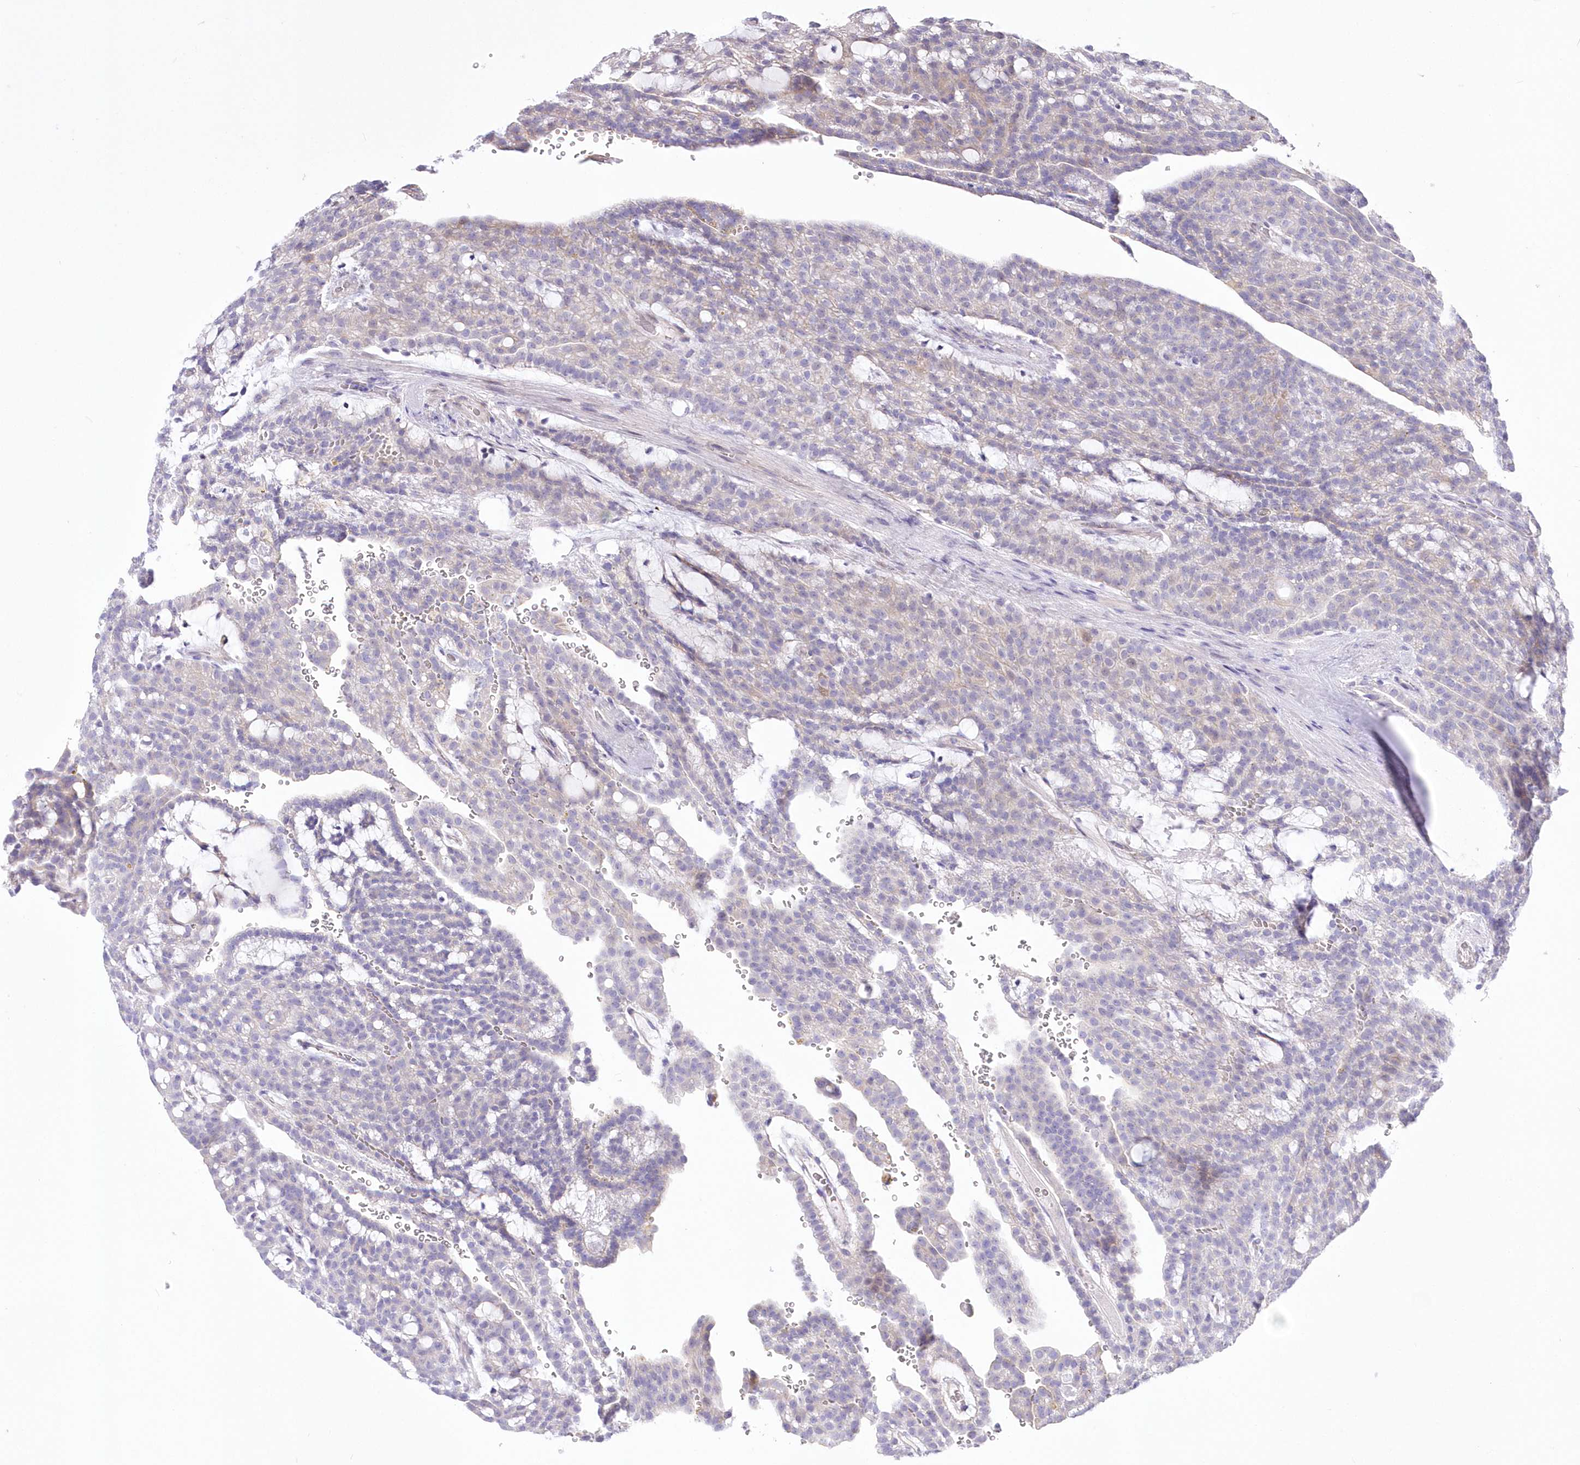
{"staining": {"intensity": "negative", "quantity": "none", "location": "none"}, "tissue": "renal cancer", "cell_type": "Tumor cells", "image_type": "cancer", "snomed": [{"axis": "morphology", "description": "Adenocarcinoma, NOS"}, {"axis": "topography", "description": "Kidney"}], "caption": "IHC image of renal adenocarcinoma stained for a protein (brown), which displays no staining in tumor cells.", "gene": "FAM241B", "patient": {"sex": "male", "age": 63}}